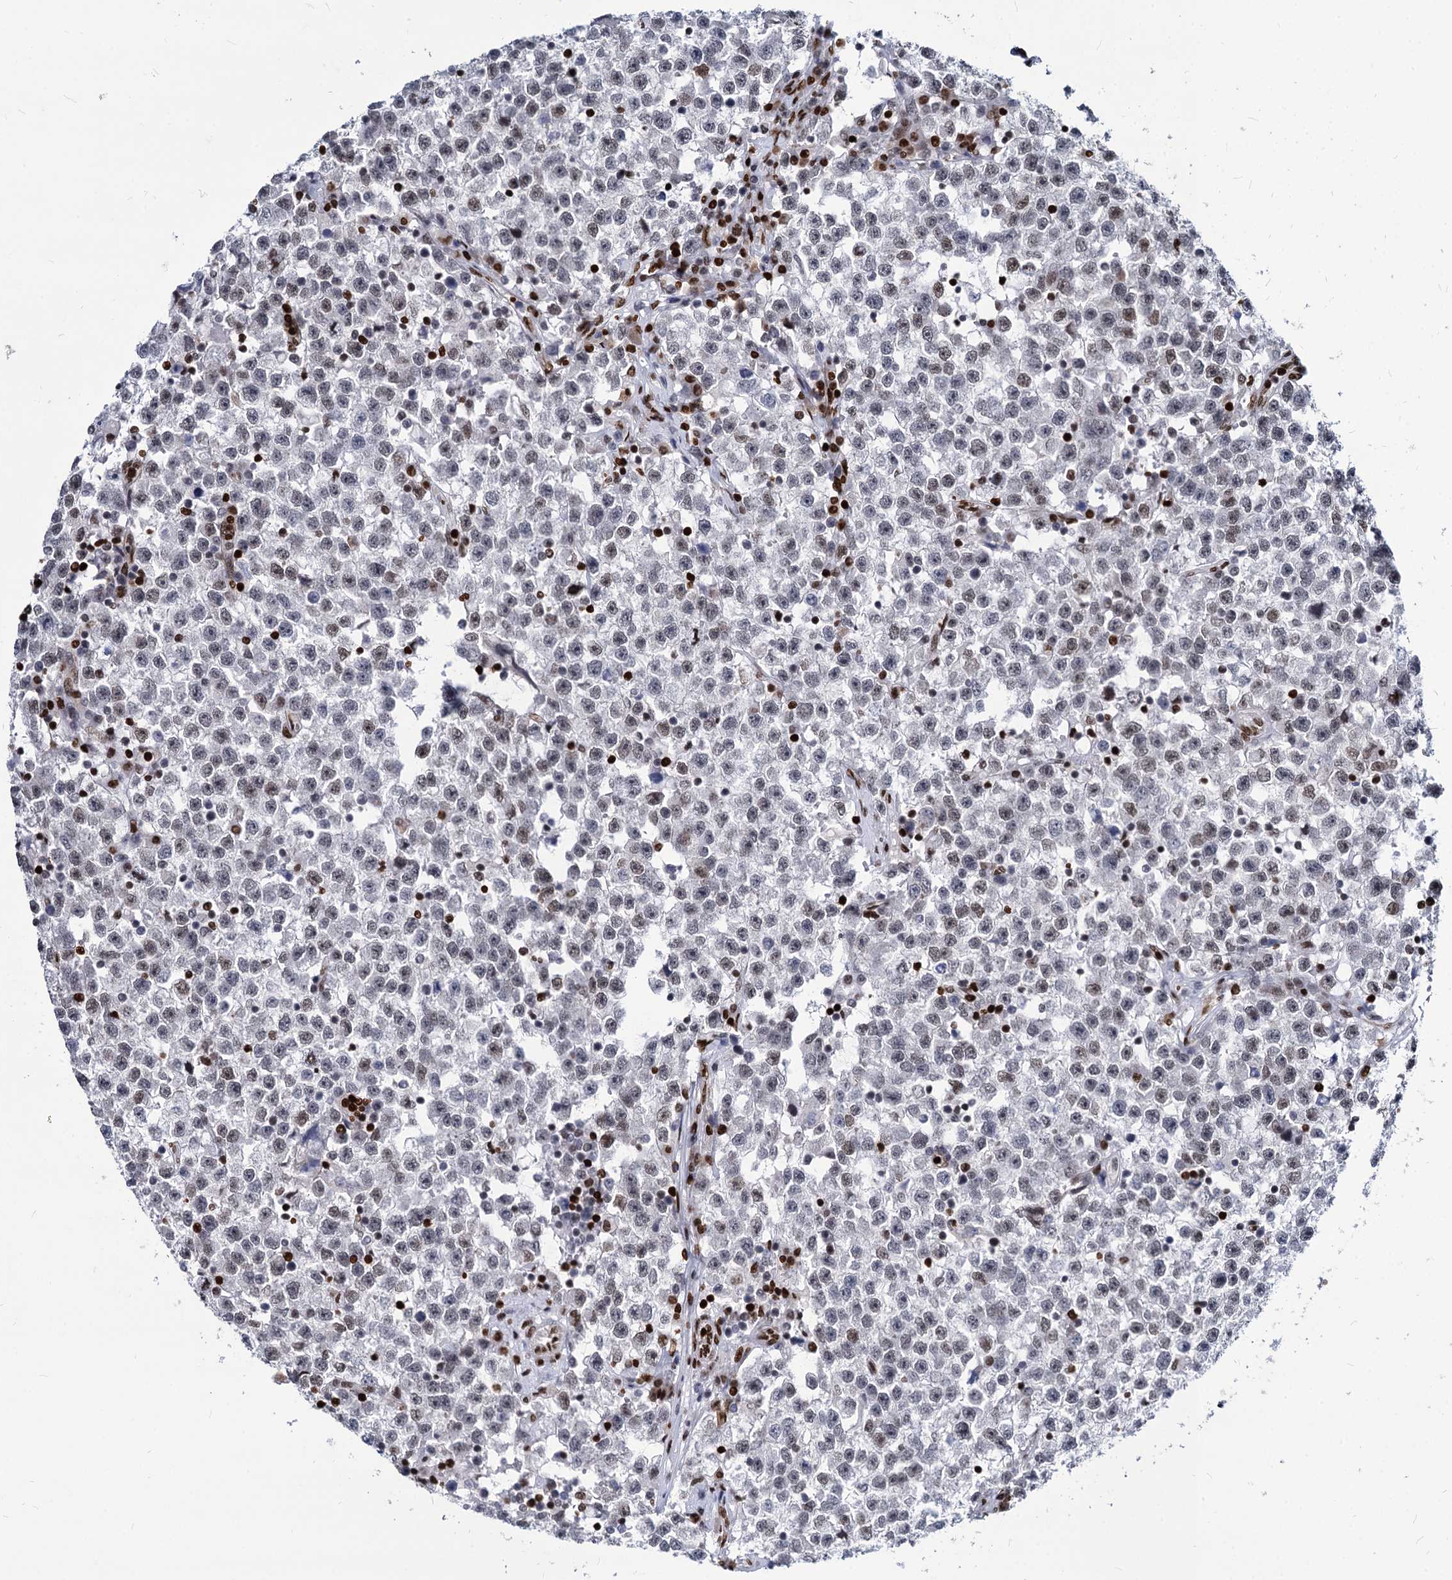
{"staining": {"intensity": "weak", "quantity": "25%-75%", "location": "nuclear"}, "tissue": "testis cancer", "cell_type": "Tumor cells", "image_type": "cancer", "snomed": [{"axis": "morphology", "description": "Seminoma, NOS"}, {"axis": "topography", "description": "Testis"}], "caption": "The histopathology image displays staining of testis seminoma, revealing weak nuclear protein staining (brown color) within tumor cells.", "gene": "MECP2", "patient": {"sex": "male", "age": 22}}